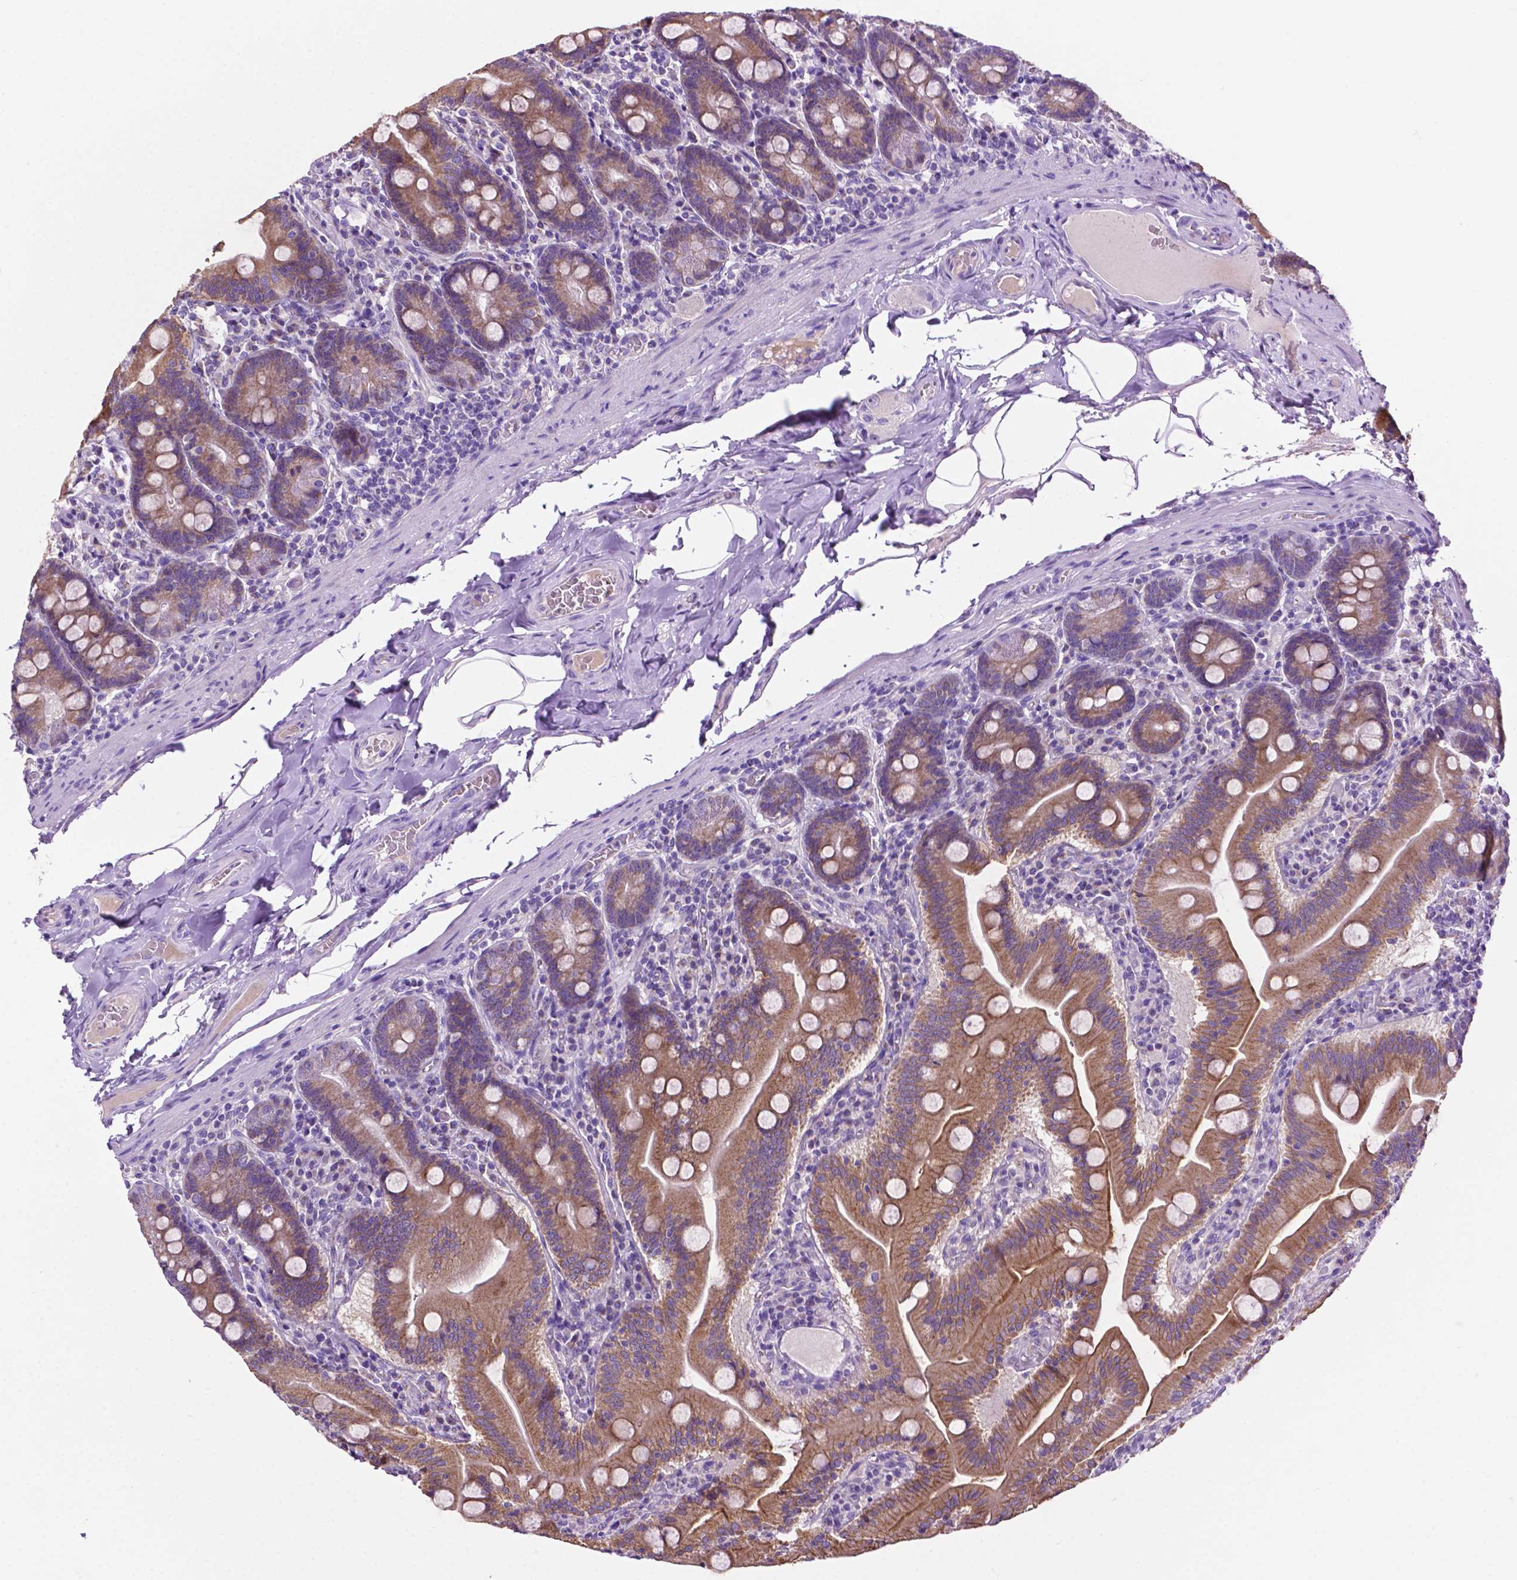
{"staining": {"intensity": "moderate", "quantity": ">75%", "location": "cytoplasmic/membranous"}, "tissue": "small intestine", "cell_type": "Glandular cells", "image_type": "normal", "snomed": [{"axis": "morphology", "description": "Normal tissue, NOS"}, {"axis": "topography", "description": "Small intestine"}], "caption": "Small intestine stained with DAB immunohistochemistry (IHC) reveals medium levels of moderate cytoplasmic/membranous staining in approximately >75% of glandular cells. (IHC, brightfield microscopy, high magnification).", "gene": "PHYHIP", "patient": {"sex": "male", "age": 37}}